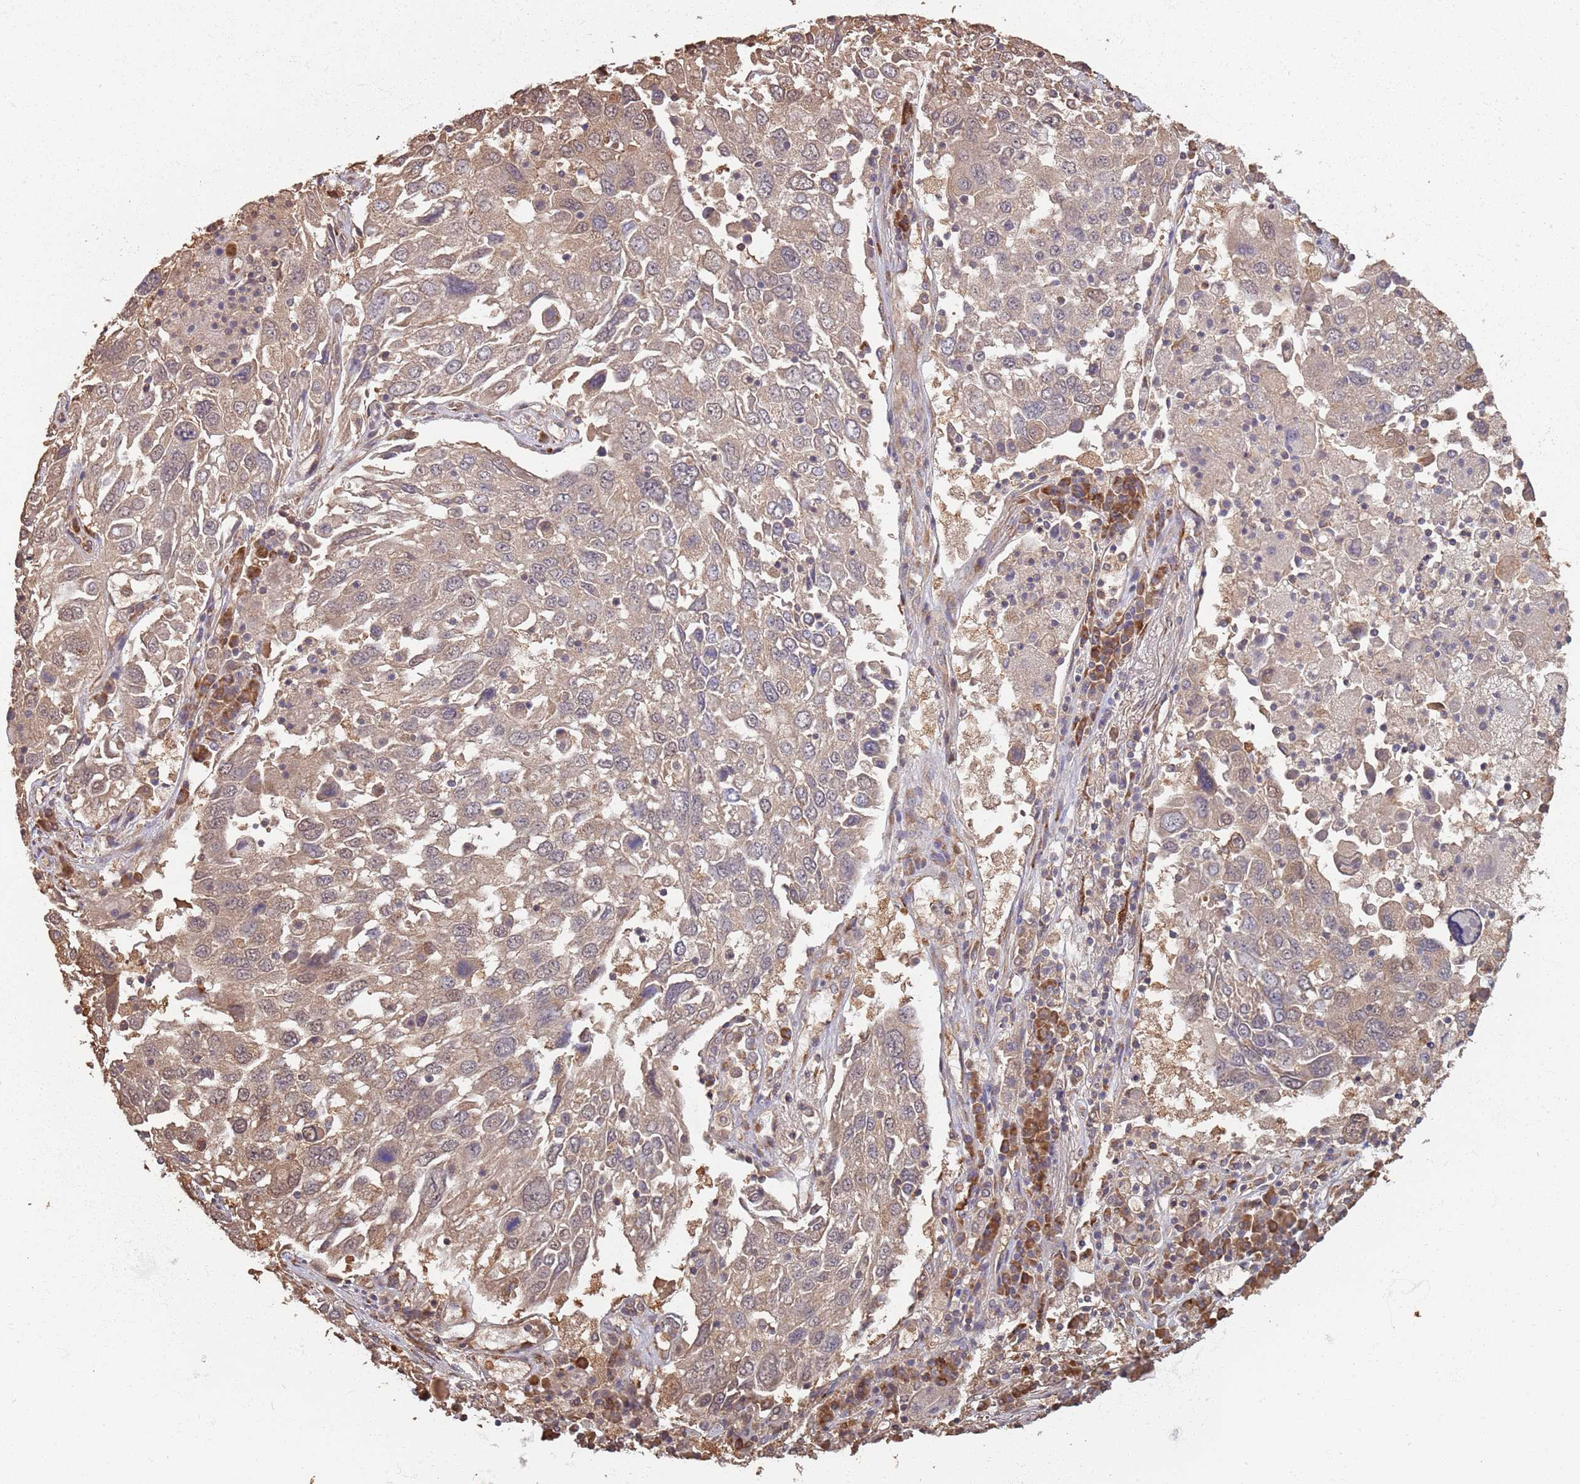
{"staining": {"intensity": "weak", "quantity": "25%-75%", "location": "cytoplasmic/membranous,nuclear"}, "tissue": "lung cancer", "cell_type": "Tumor cells", "image_type": "cancer", "snomed": [{"axis": "morphology", "description": "Squamous cell carcinoma, NOS"}, {"axis": "topography", "description": "Lung"}], "caption": "Immunohistochemical staining of lung cancer exhibits low levels of weak cytoplasmic/membranous and nuclear protein positivity in about 25%-75% of tumor cells.", "gene": "COG4", "patient": {"sex": "male", "age": 65}}